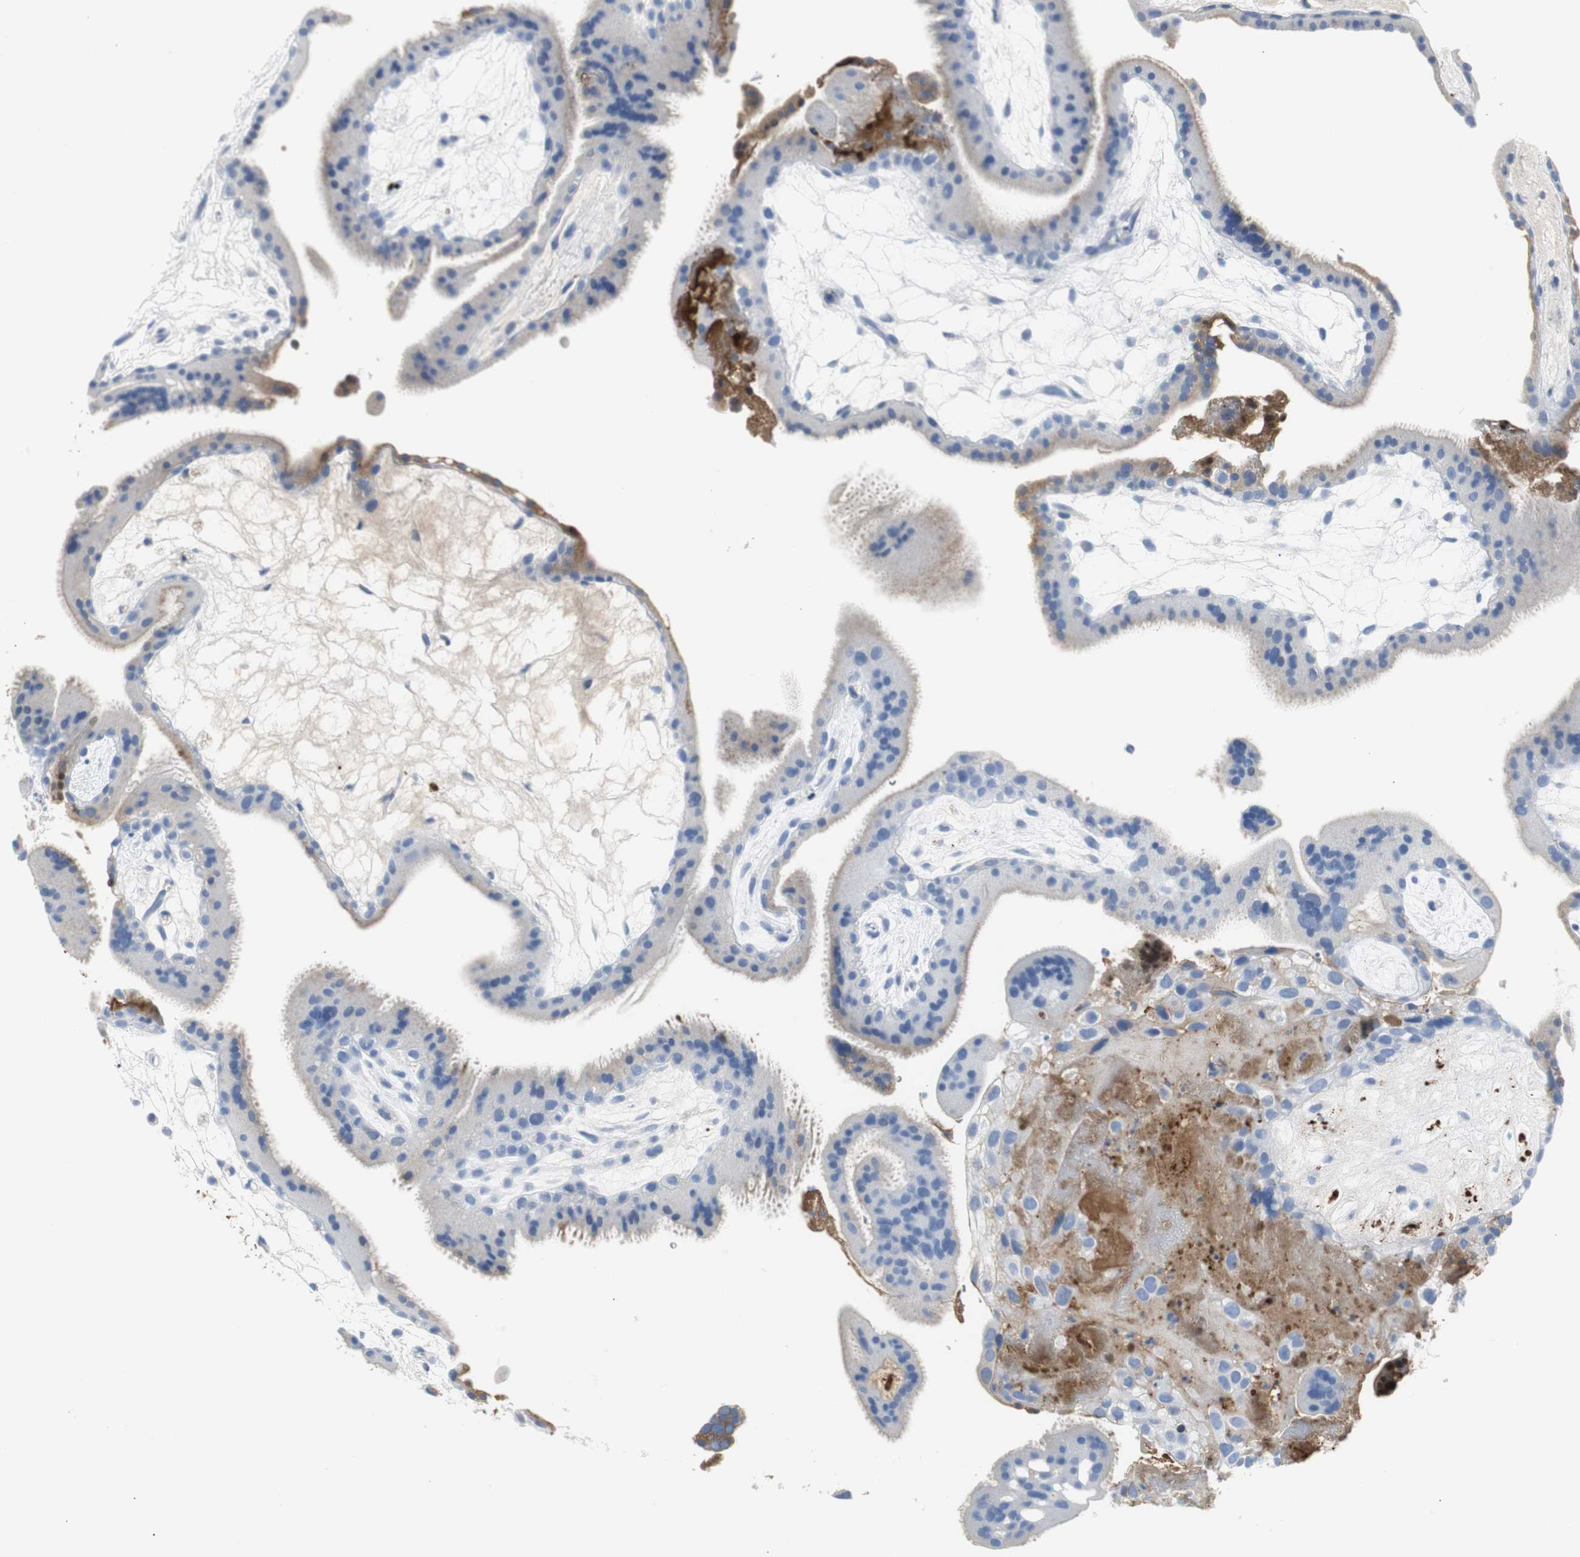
{"staining": {"intensity": "negative", "quantity": "none", "location": "none"}, "tissue": "placenta", "cell_type": "Decidual cells", "image_type": "normal", "snomed": [{"axis": "morphology", "description": "Normal tissue, NOS"}, {"axis": "topography", "description": "Placenta"}], "caption": "IHC micrograph of unremarkable placenta: human placenta stained with DAB (3,3'-diaminobenzidine) displays no significant protein positivity in decidual cells. The staining was performed using DAB (3,3'-diaminobenzidine) to visualize the protein expression in brown, while the nuclei were stained in blue with hematoxylin (Magnification: 20x).", "gene": "APCS", "patient": {"sex": "female", "age": 19}}